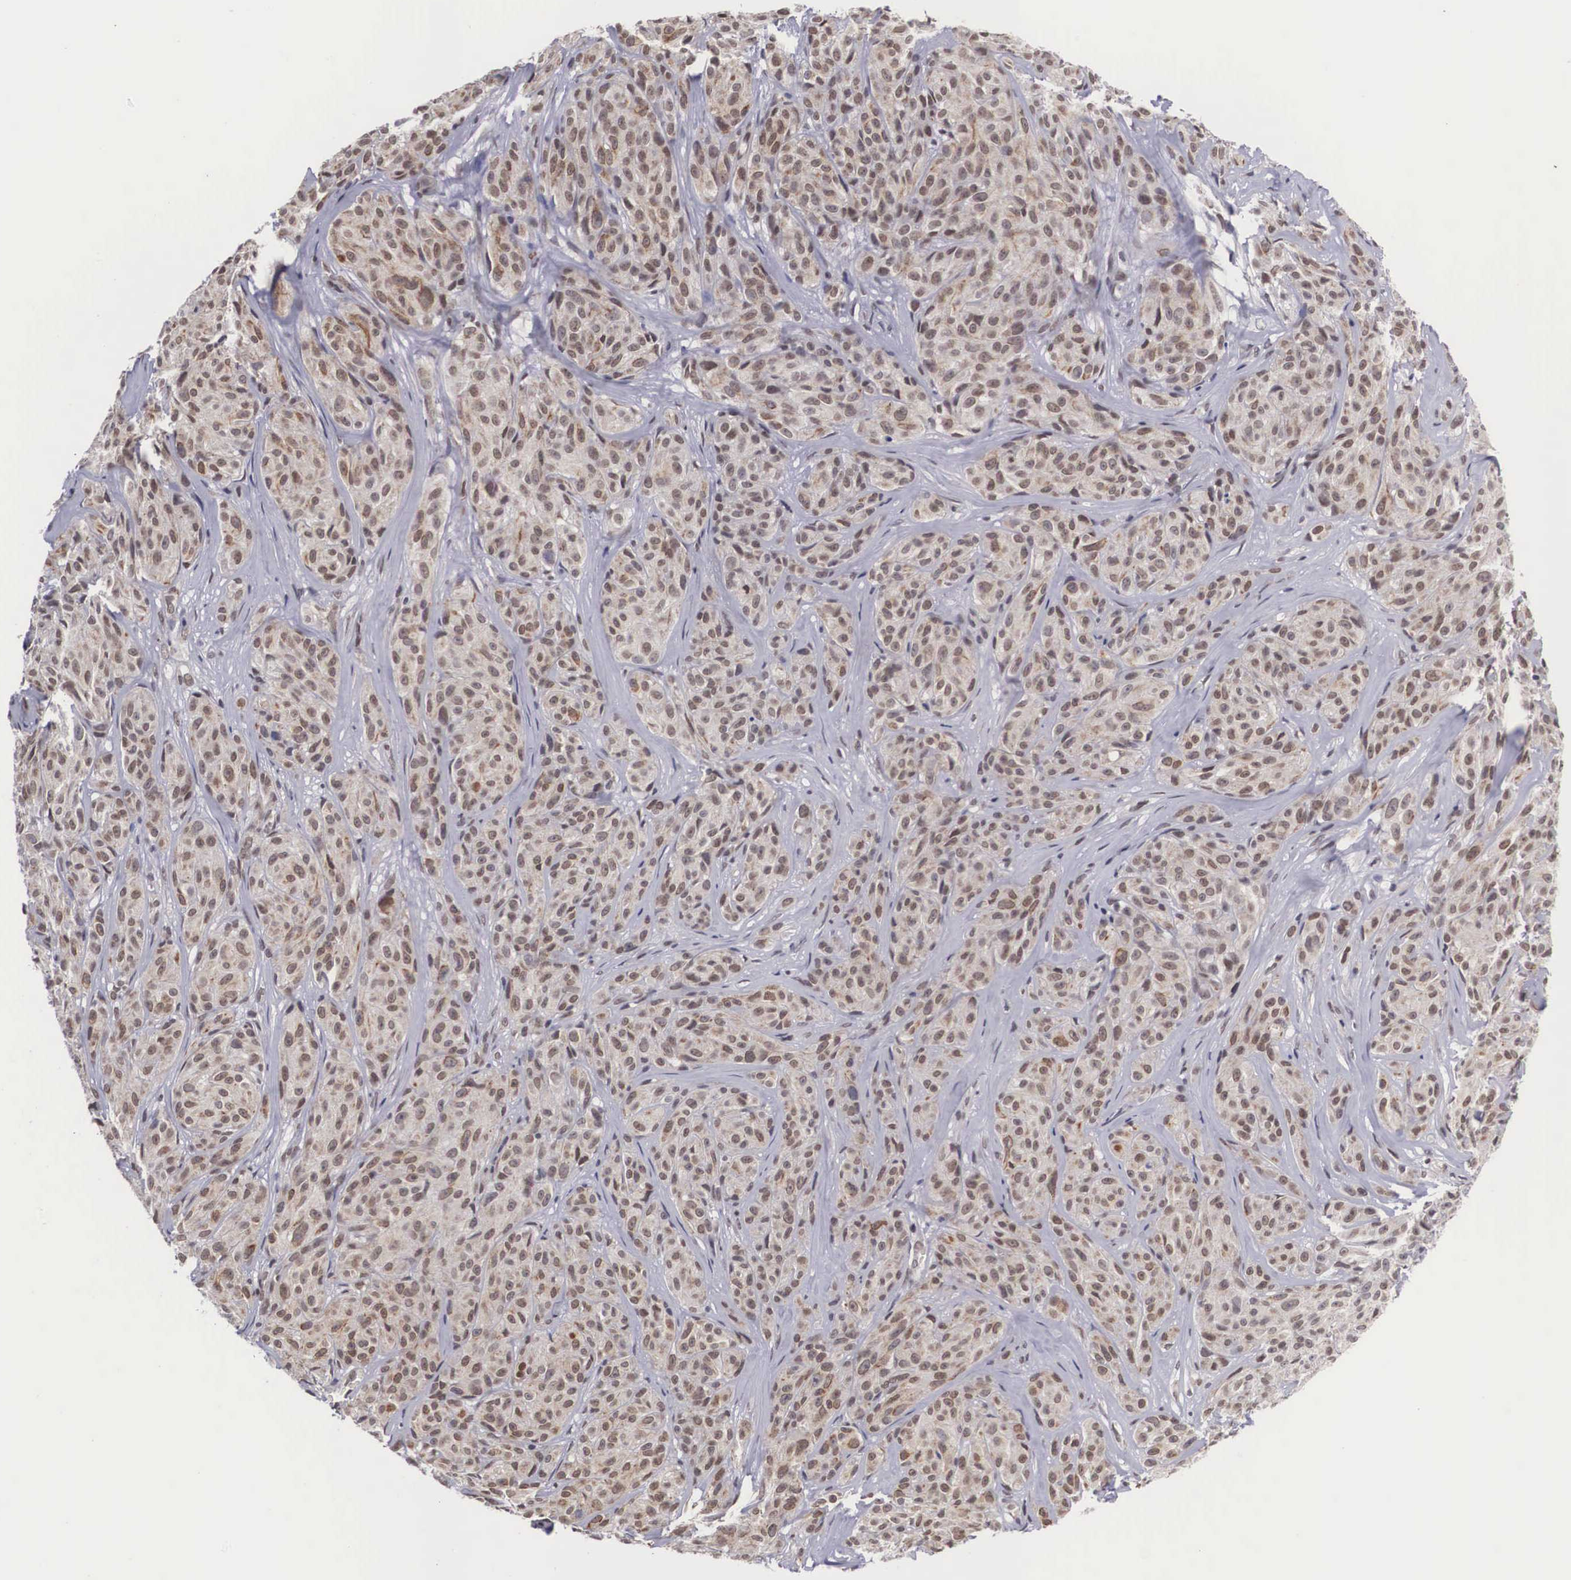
{"staining": {"intensity": "weak", "quantity": "25%-75%", "location": "nuclear"}, "tissue": "melanoma", "cell_type": "Tumor cells", "image_type": "cancer", "snomed": [{"axis": "morphology", "description": "Malignant melanoma, NOS"}, {"axis": "topography", "description": "Skin"}], "caption": "DAB (3,3'-diaminobenzidine) immunohistochemical staining of human malignant melanoma demonstrates weak nuclear protein positivity in approximately 25%-75% of tumor cells.", "gene": "MORC2", "patient": {"sex": "male", "age": 56}}